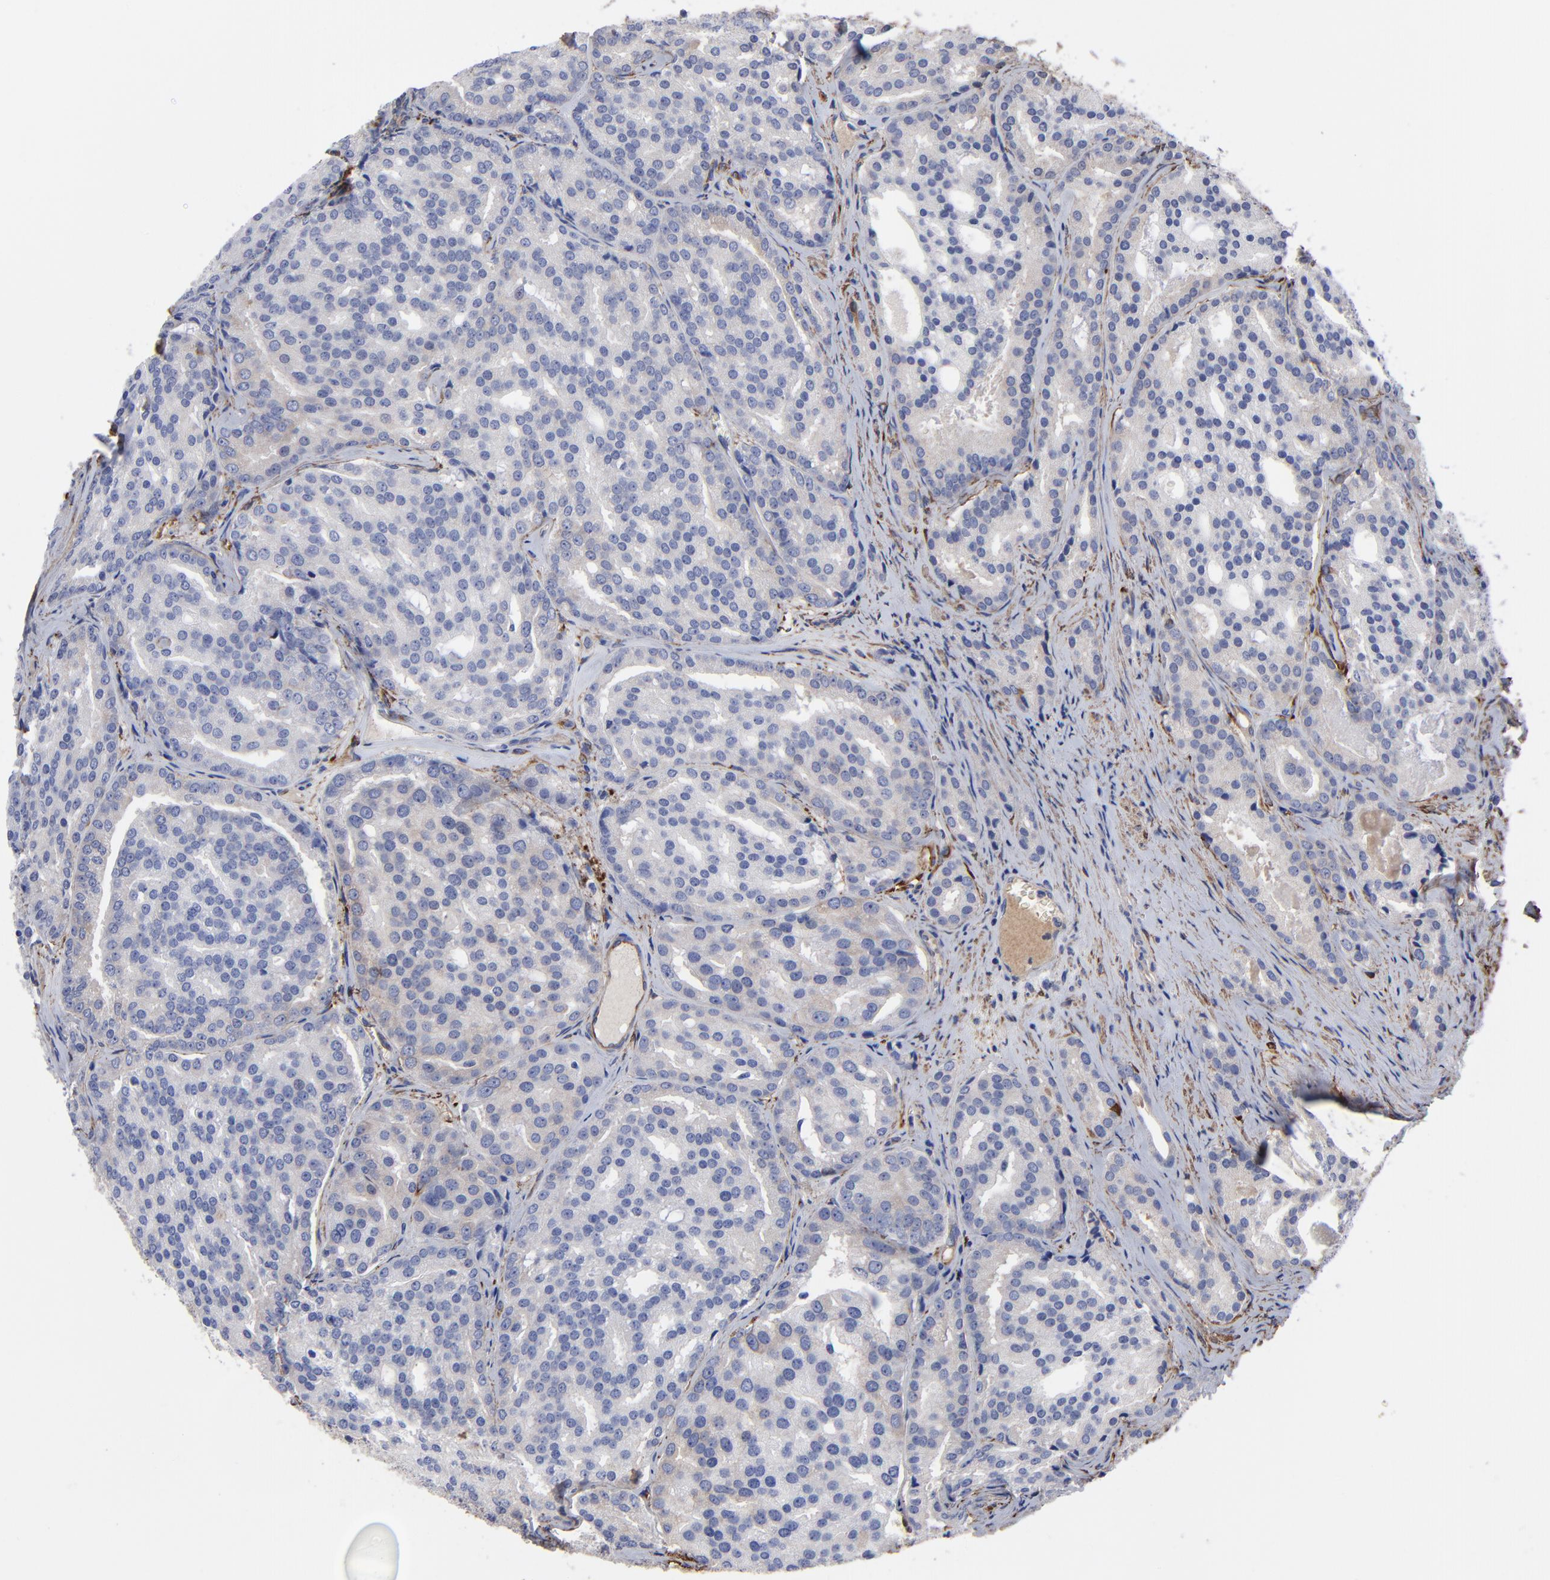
{"staining": {"intensity": "negative", "quantity": "none", "location": "none"}, "tissue": "prostate cancer", "cell_type": "Tumor cells", "image_type": "cancer", "snomed": [{"axis": "morphology", "description": "Adenocarcinoma, High grade"}, {"axis": "topography", "description": "Prostate"}], "caption": "Tumor cells show no significant positivity in prostate high-grade adenocarcinoma.", "gene": "CILP", "patient": {"sex": "male", "age": 64}}